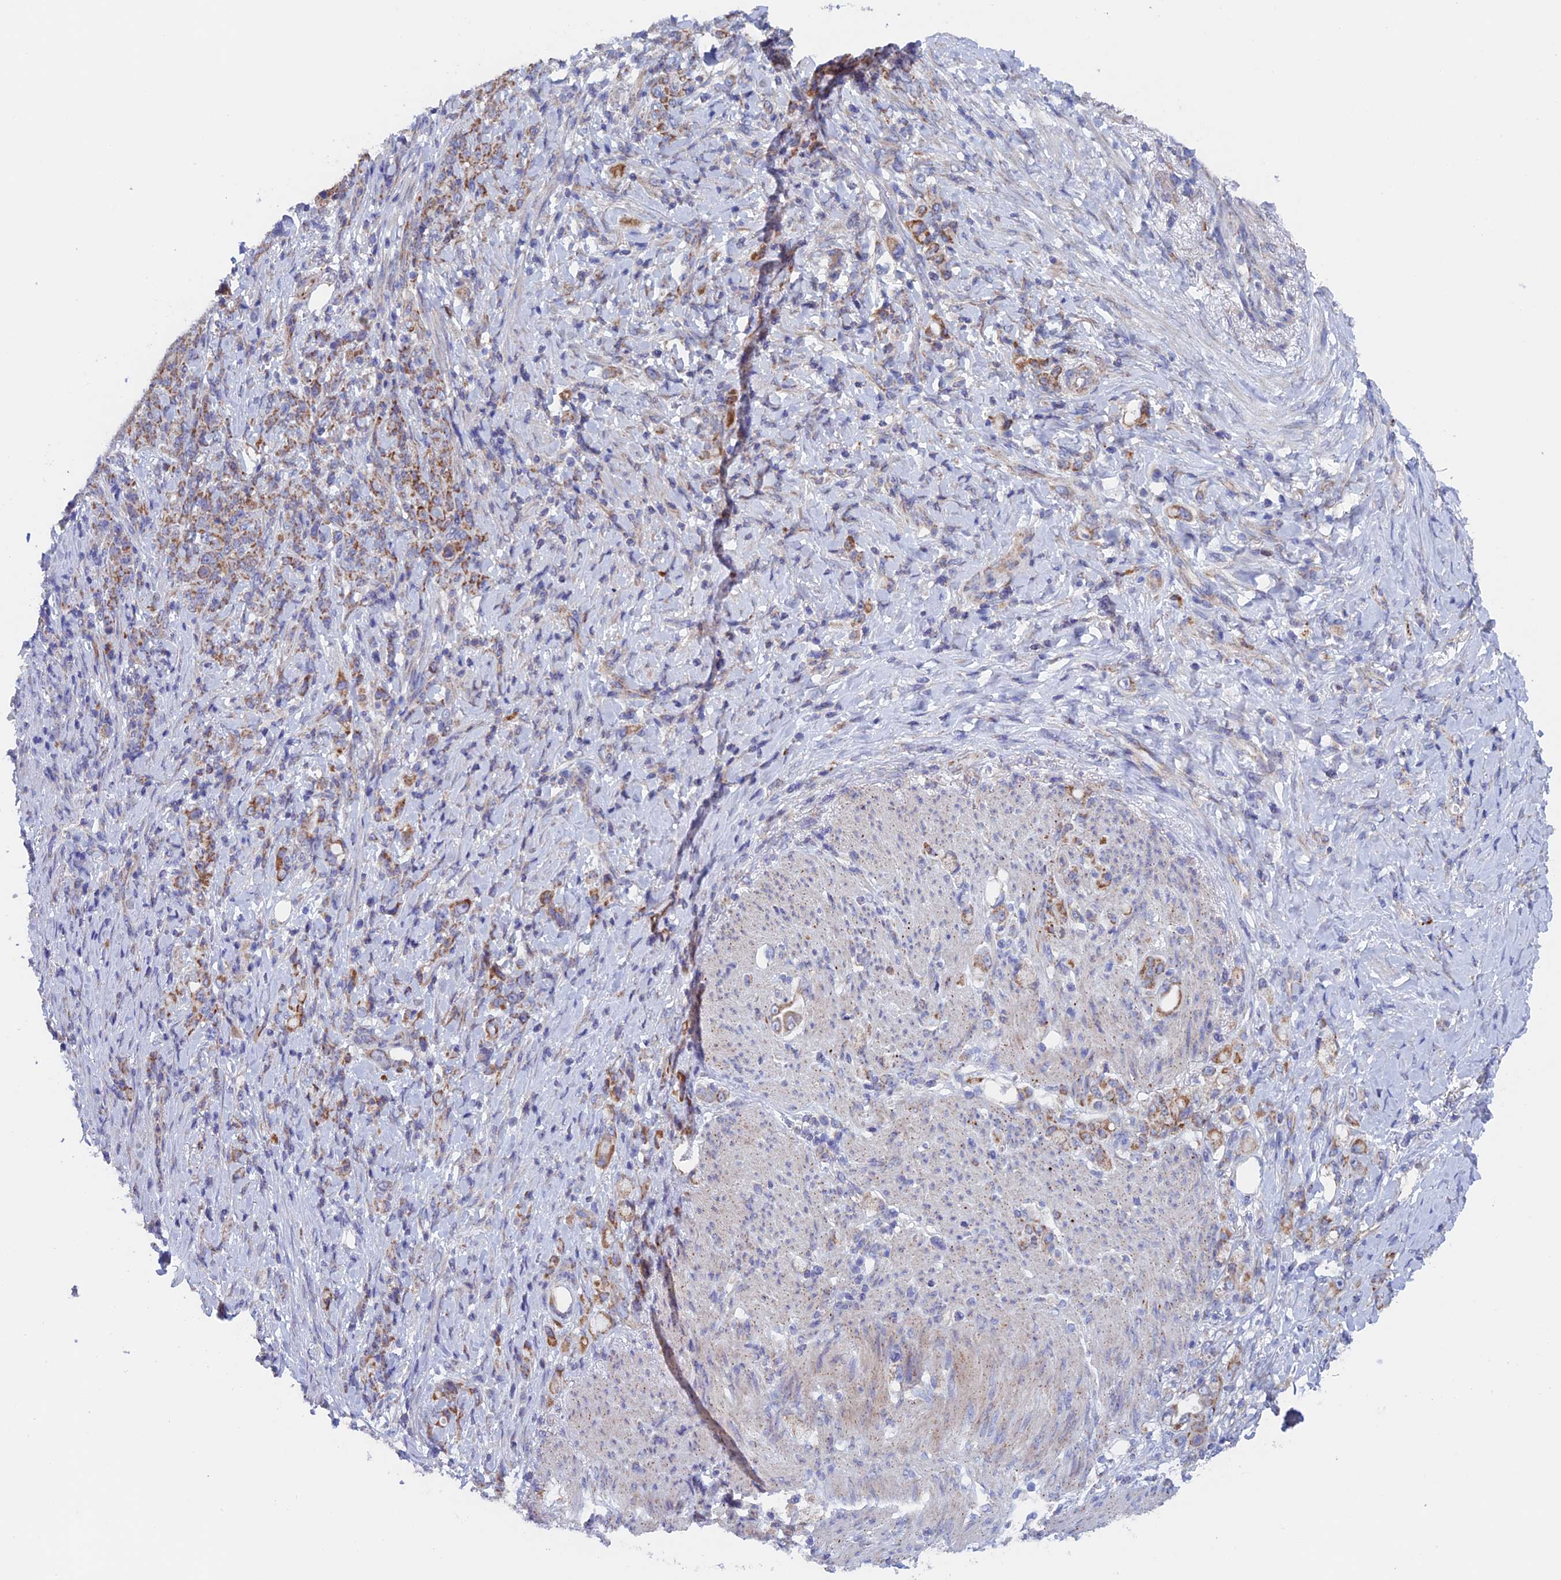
{"staining": {"intensity": "moderate", "quantity": ">75%", "location": "cytoplasmic/membranous"}, "tissue": "stomach cancer", "cell_type": "Tumor cells", "image_type": "cancer", "snomed": [{"axis": "morphology", "description": "Normal tissue, NOS"}, {"axis": "morphology", "description": "Adenocarcinoma, NOS"}, {"axis": "topography", "description": "Stomach"}], "caption": "Protein staining of stomach adenocarcinoma tissue reveals moderate cytoplasmic/membranous expression in approximately >75% of tumor cells. (DAB (3,3'-diaminobenzidine) IHC, brown staining for protein, blue staining for nuclei).", "gene": "MRPL1", "patient": {"sex": "female", "age": 79}}